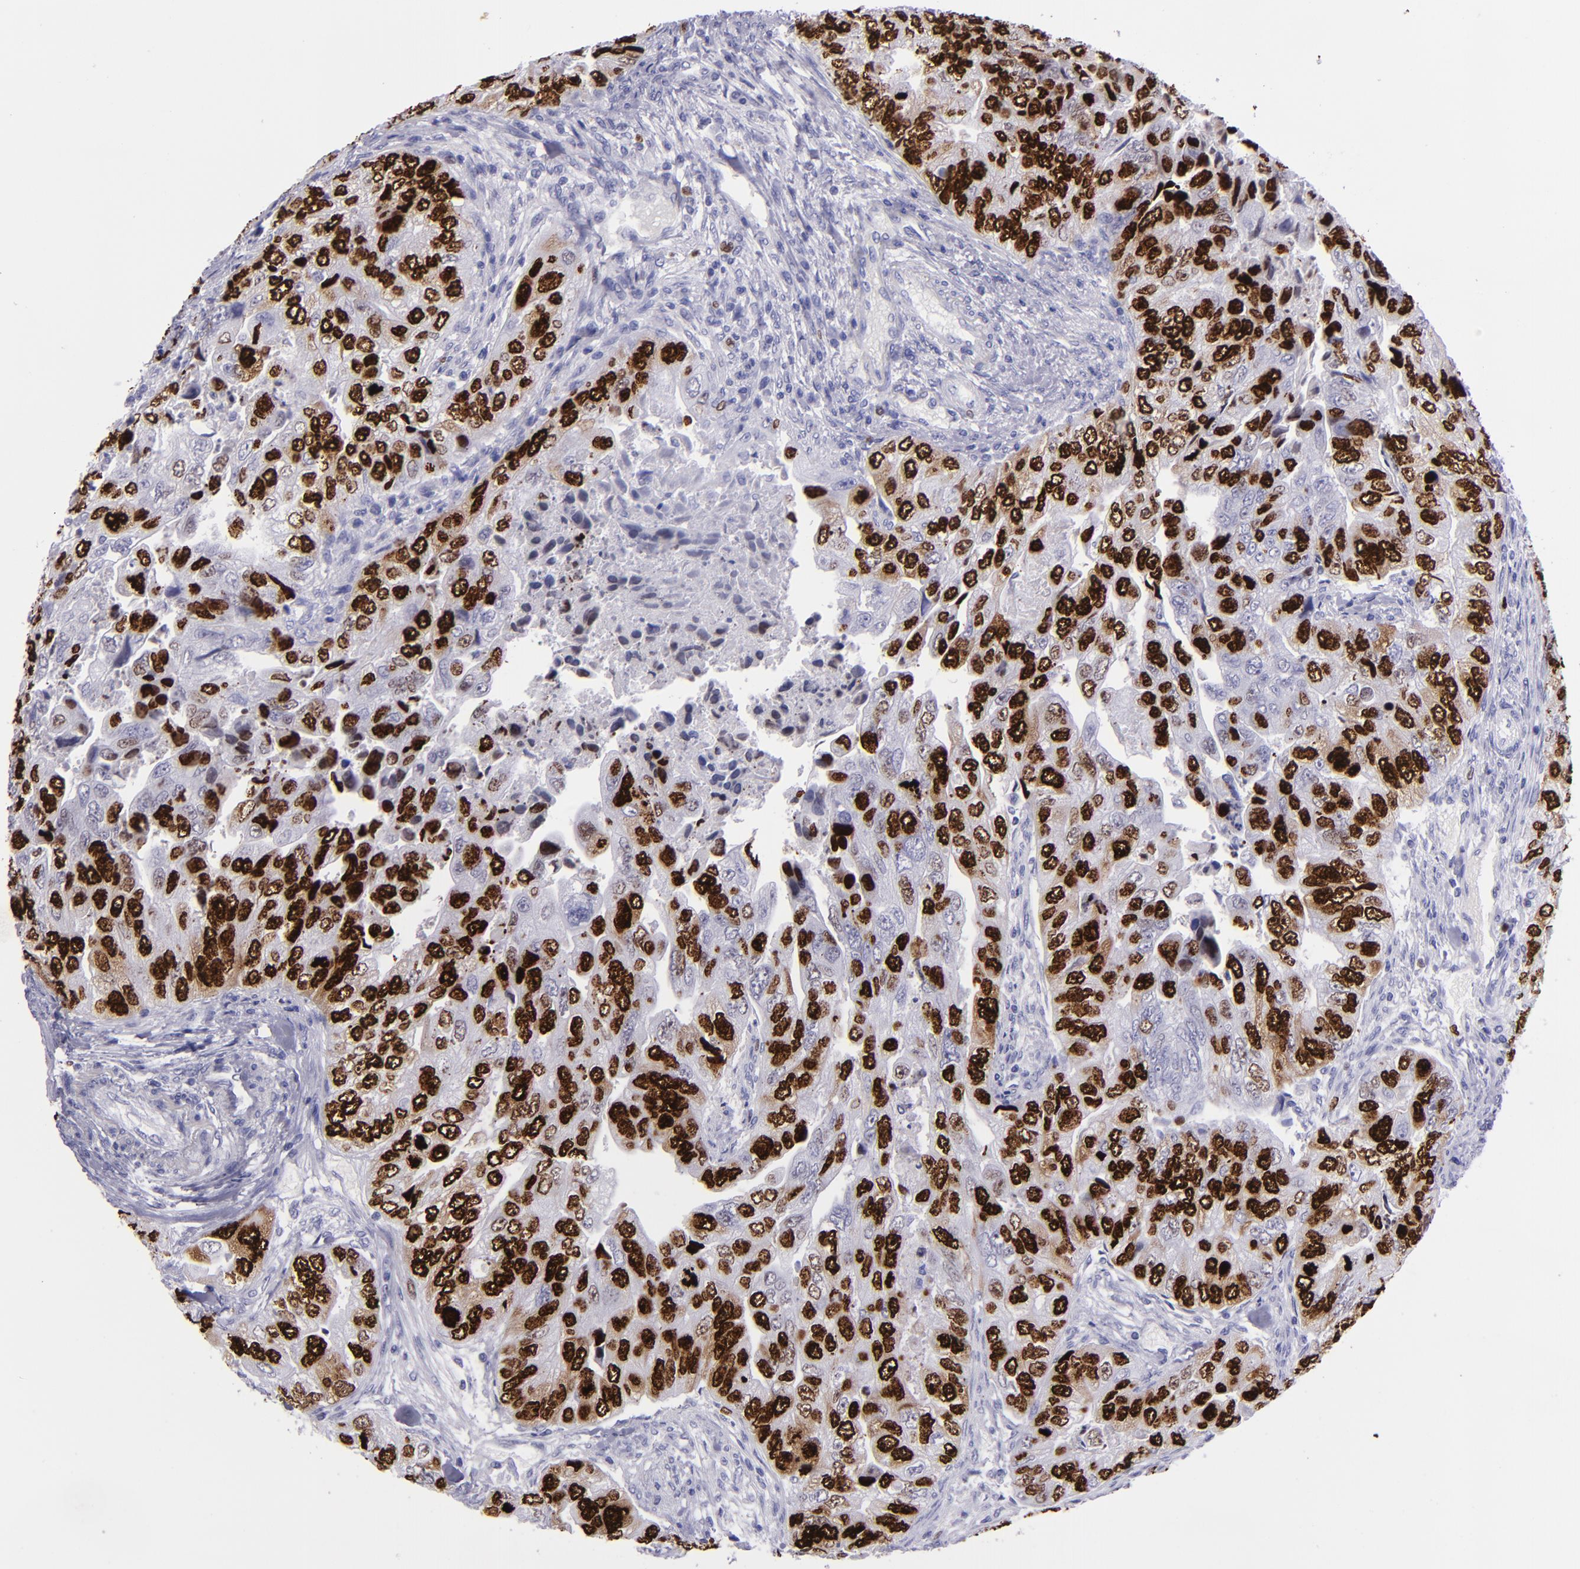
{"staining": {"intensity": "strong", "quantity": ">75%", "location": "nuclear"}, "tissue": "colorectal cancer", "cell_type": "Tumor cells", "image_type": "cancer", "snomed": [{"axis": "morphology", "description": "Adenocarcinoma, NOS"}, {"axis": "topography", "description": "Colon"}], "caption": "Protein positivity by immunohistochemistry demonstrates strong nuclear expression in approximately >75% of tumor cells in colorectal cancer (adenocarcinoma). The staining was performed using DAB (3,3'-diaminobenzidine), with brown indicating positive protein expression. Nuclei are stained blue with hematoxylin.", "gene": "TOP2A", "patient": {"sex": "female", "age": 11}}